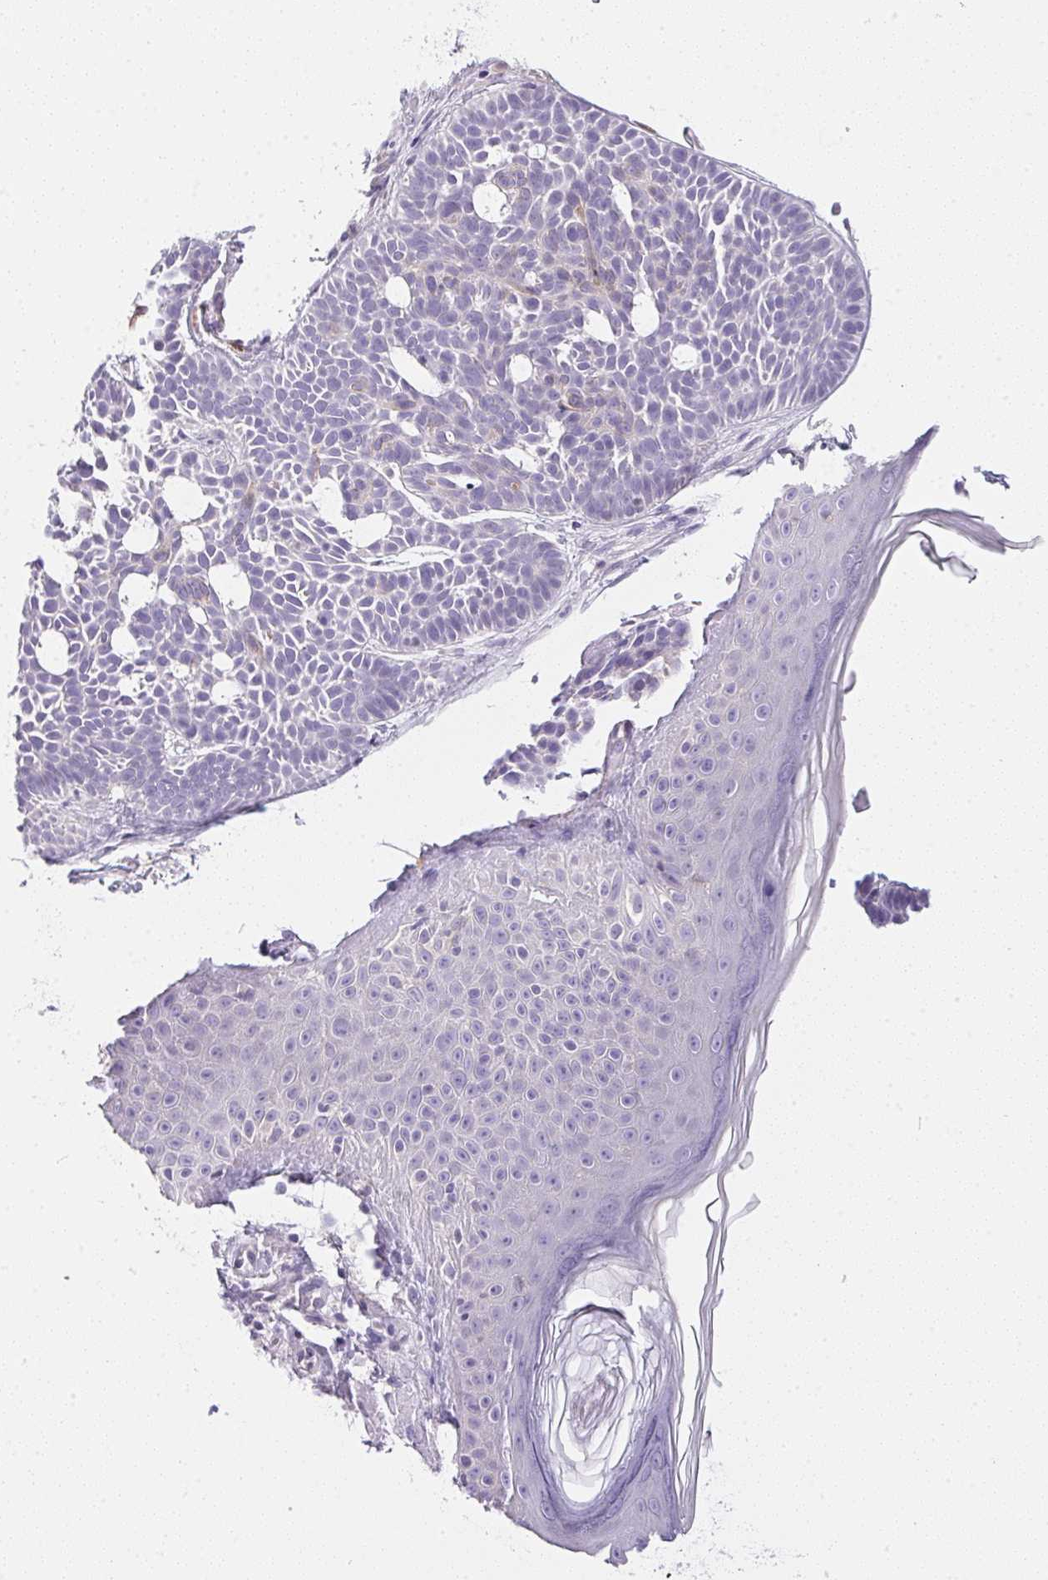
{"staining": {"intensity": "negative", "quantity": "none", "location": "none"}, "tissue": "skin cancer", "cell_type": "Tumor cells", "image_type": "cancer", "snomed": [{"axis": "morphology", "description": "Basal cell carcinoma"}, {"axis": "topography", "description": "Skin"}], "caption": "This is an immunohistochemistry histopathology image of human skin cancer (basal cell carcinoma). There is no staining in tumor cells.", "gene": "SLC17A7", "patient": {"sex": "male", "age": 81}}